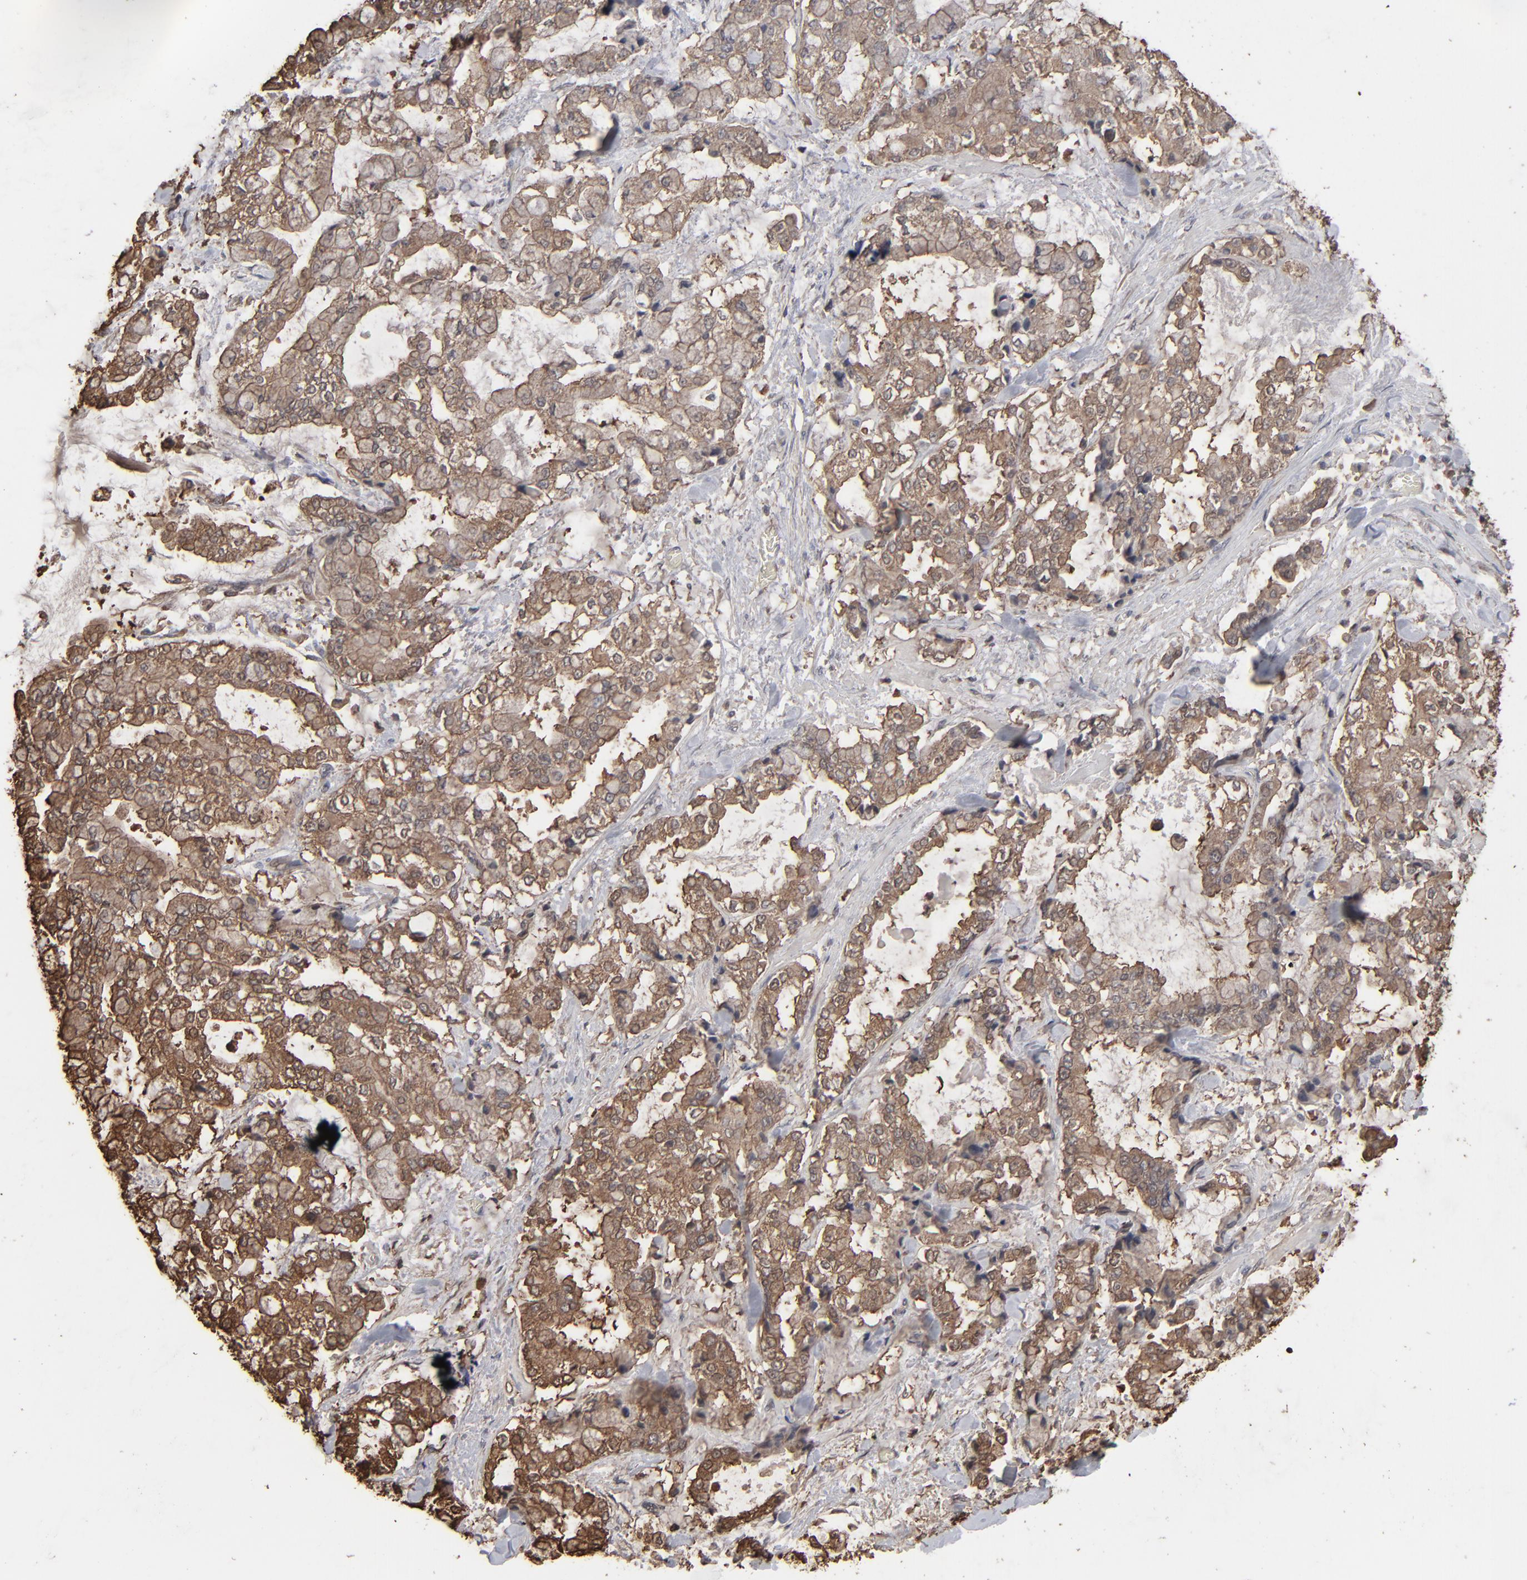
{"staining": {"intensity": "strong", "quantity": ">75%", "location": "cytoplasmic/membranous"}, "tissue": "stomach cancer", "cell_type": "Tumor cells", "image_type": "cancer", "snomed": [{"axis": "morphology", "description": "Normal tissue, NOS"}, {"axis": "morphology", "description": "Adenocarcinoma, NOS"}, {"axis": "topography", "description": "Stomach, upper"}, {"axis": "topography", "description": "Stomach"}], "caption": "DAB (3,3'-diaminobenzidine) immunohistochemical staining of human stomach adenocarcinoma displays strong cytoplasmic/membranous protein expression in approximately >75% of tumor cells.", "gene": "NME1-NME2", "patient": {"sex": "male", "age": 76}}